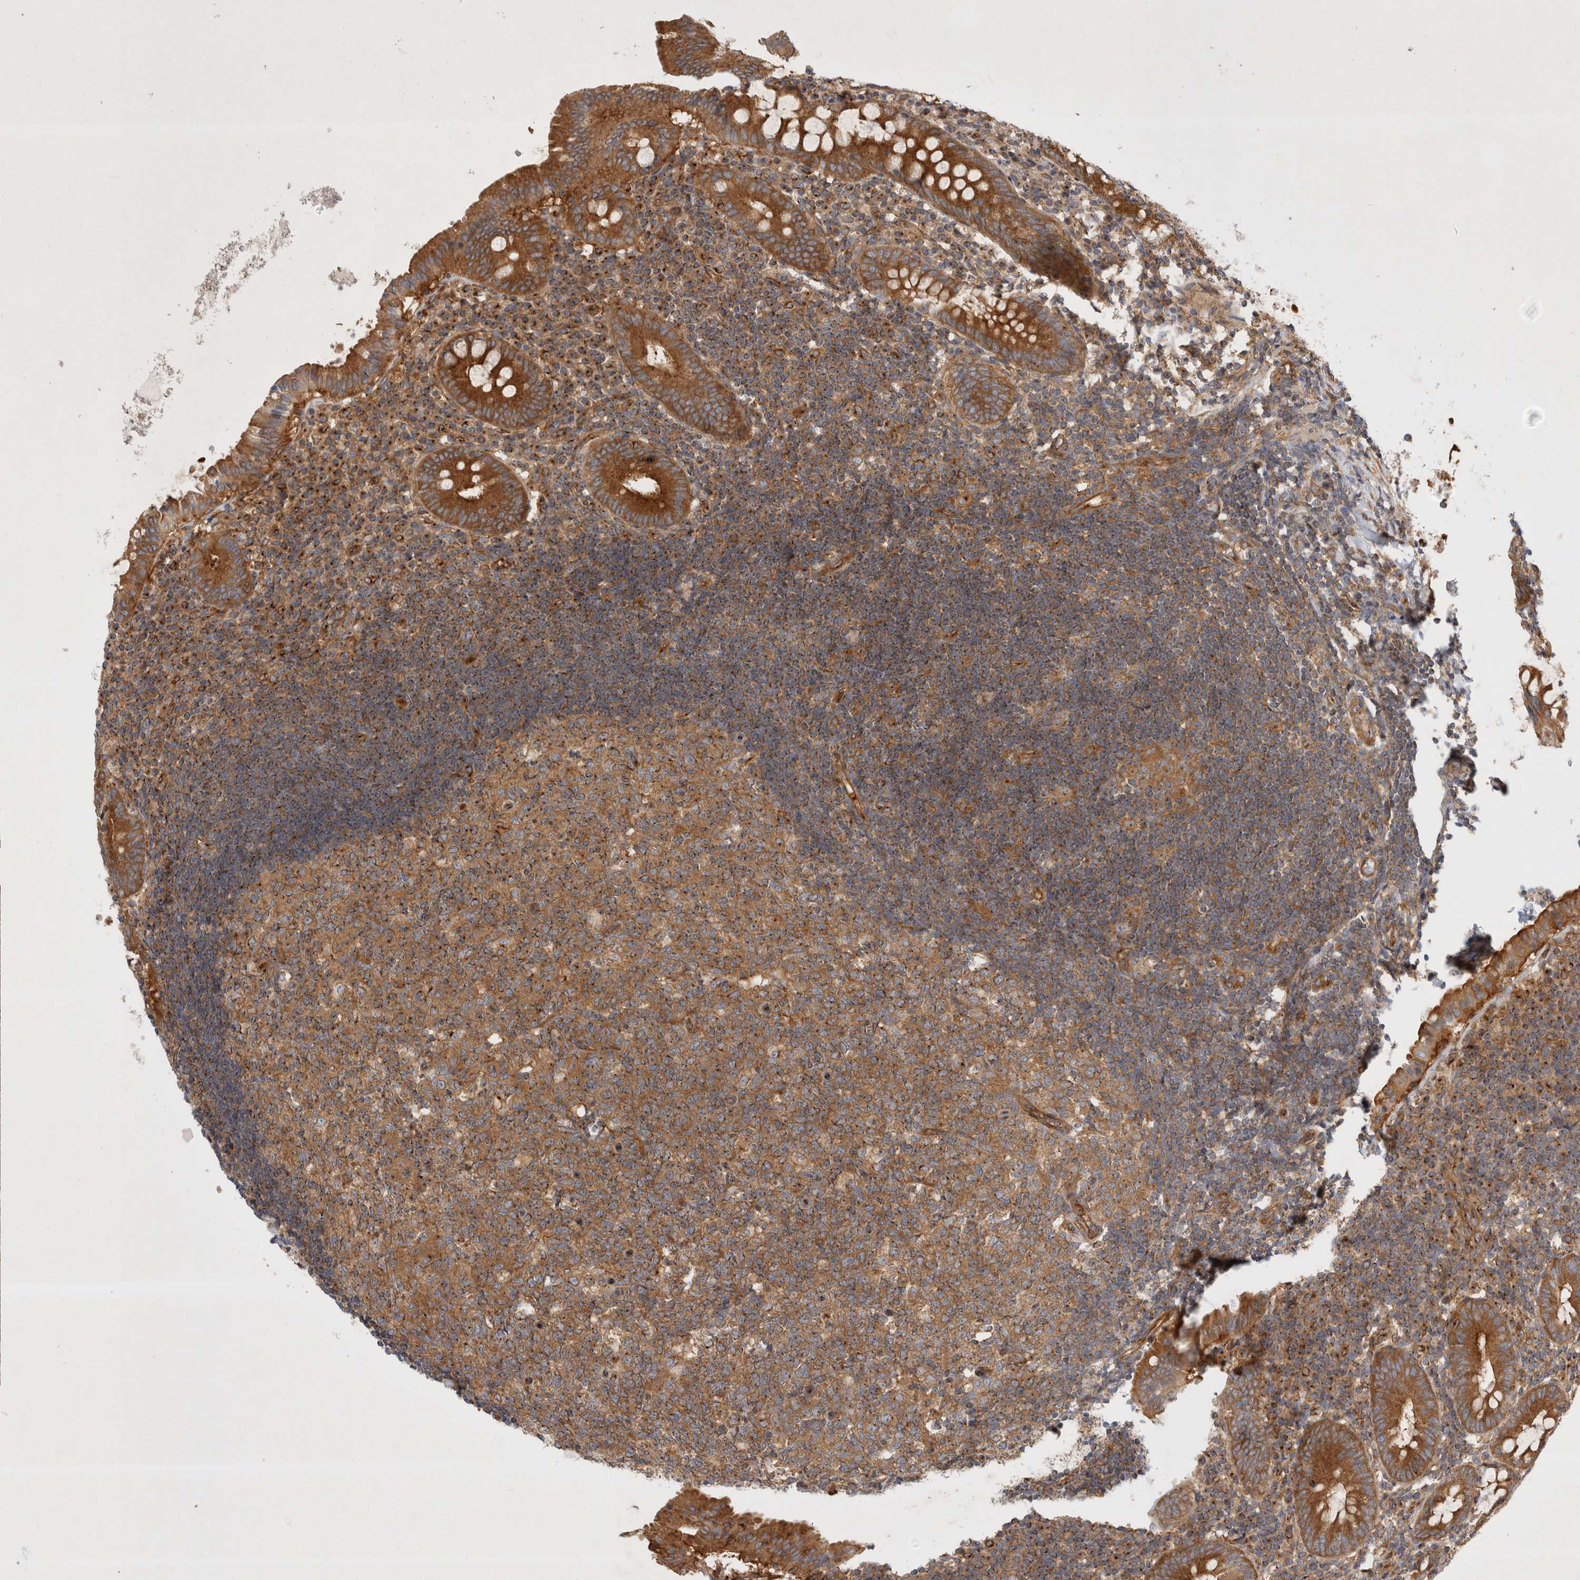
{"staining": {"intensity": "strong", "quantity": ">75%", "location": "cytoplasmic/membranous"}, "tissue": "appendix", "cell_type": "Glandular cells", "image_type": "normal", "snomed": [{"axis": "morphology", "description": "Normal tissue, NOS"}, {"axis": "topography", "description": "Appendix"}], "caption": "Protein positivity by IHC exhibits strong cytoplasmic/membranous expression in about >75% of glandular cells in unremarkable appendix. (DAB = brown stain, brightfield microscopy at high magnification).", "gene": "GPR150", "patient": {"sex": "female", "age": 54}}